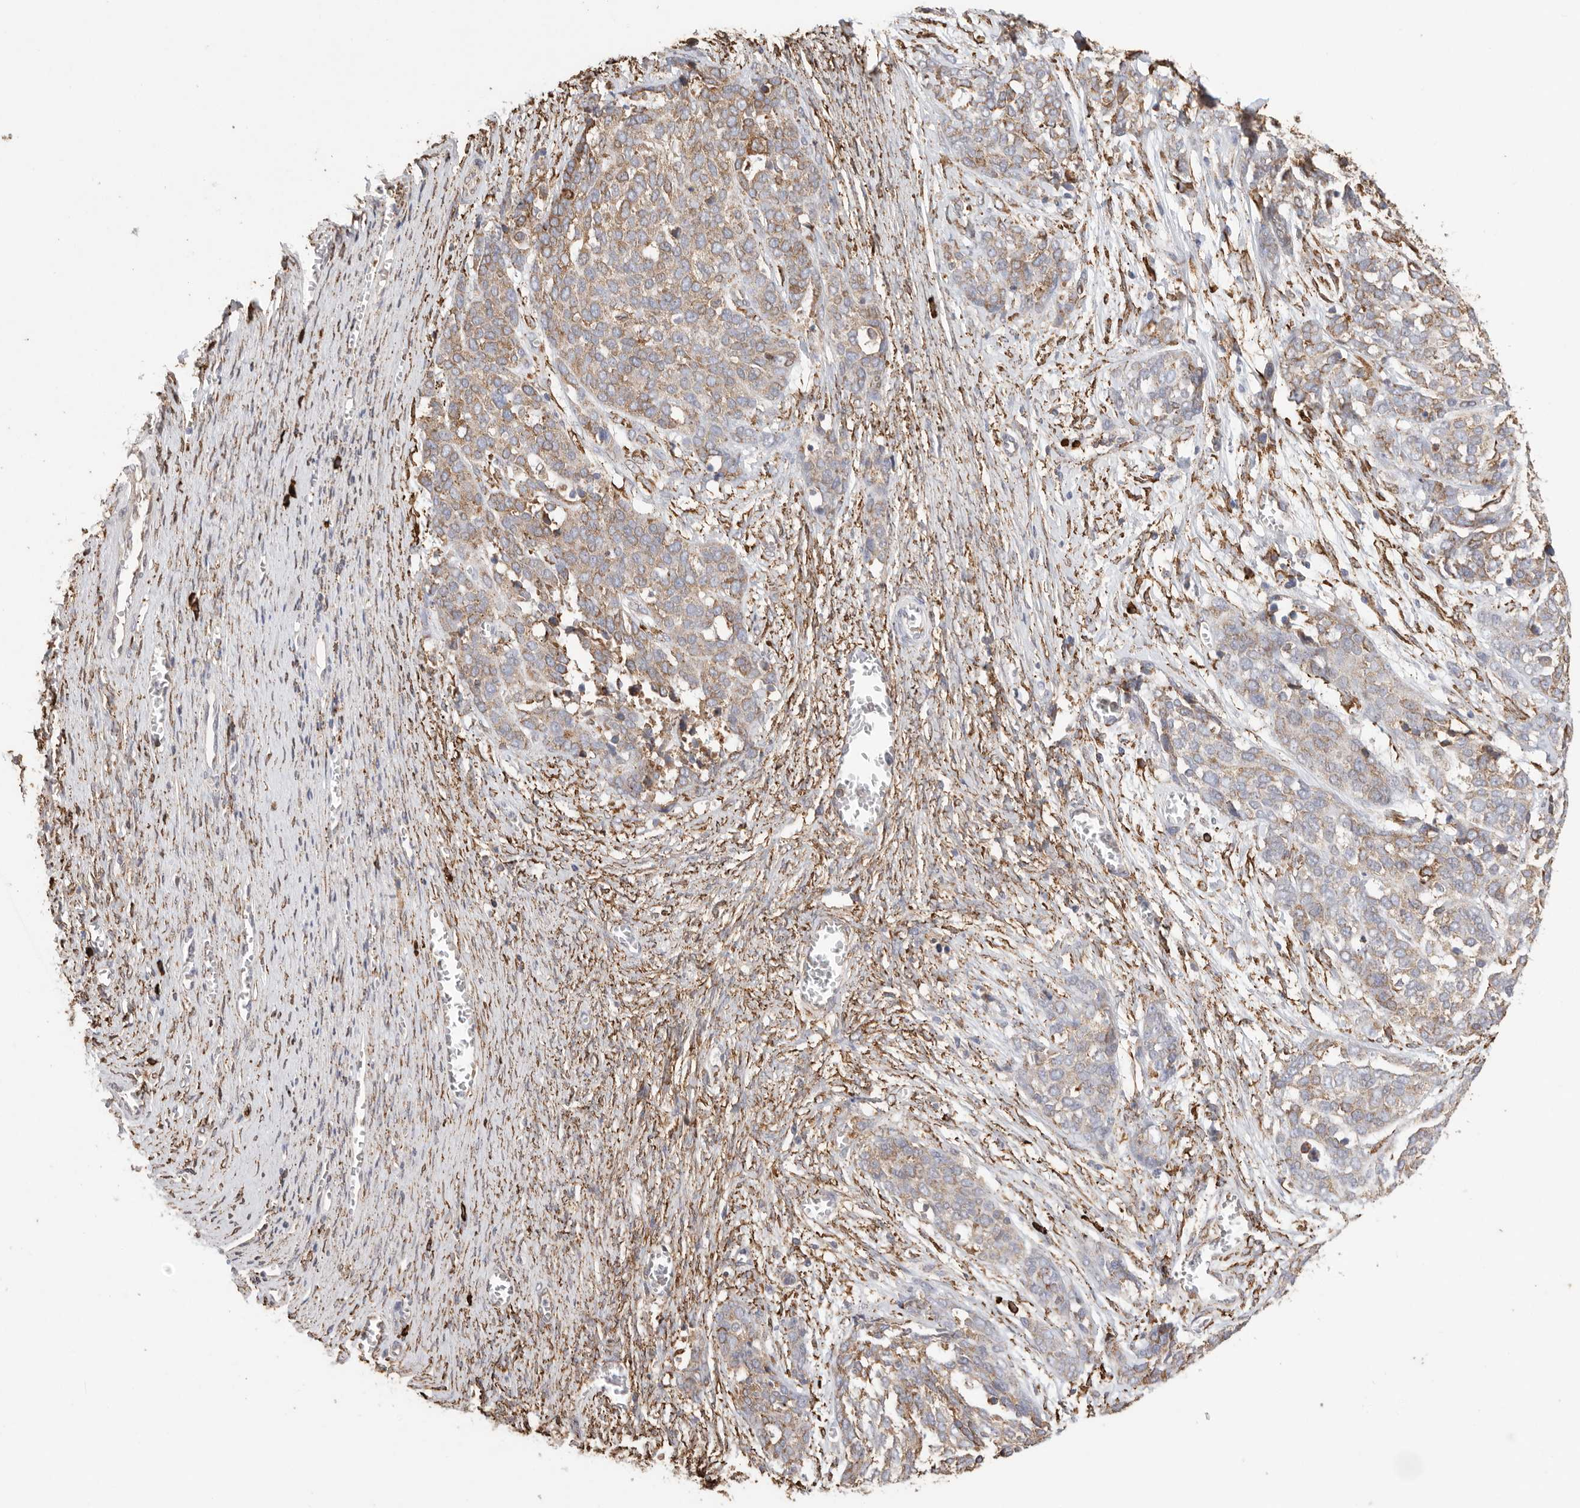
{"staining": {"intensity": "weak", "quantity": "25%-75%", "location": "cytoplasmic/membranous"}, "tissue": "ovarian cancer", "cell_type": "Tumor cells", "image_type": "cancer", "snomed": [{"axis": "morphology", "description": "Cystadenocarcinoma, serous, NOS"}, {"axis": "topography", "description": "Ovary"}], "caption": "IHC of human ovarian cancer shows low levels of weak cytoplasmic/membranous positivity in approximately 25%-75% of tumor cells.", "gene": "BLOC1S5", "patient": {"sex": "female", "age": 44}}